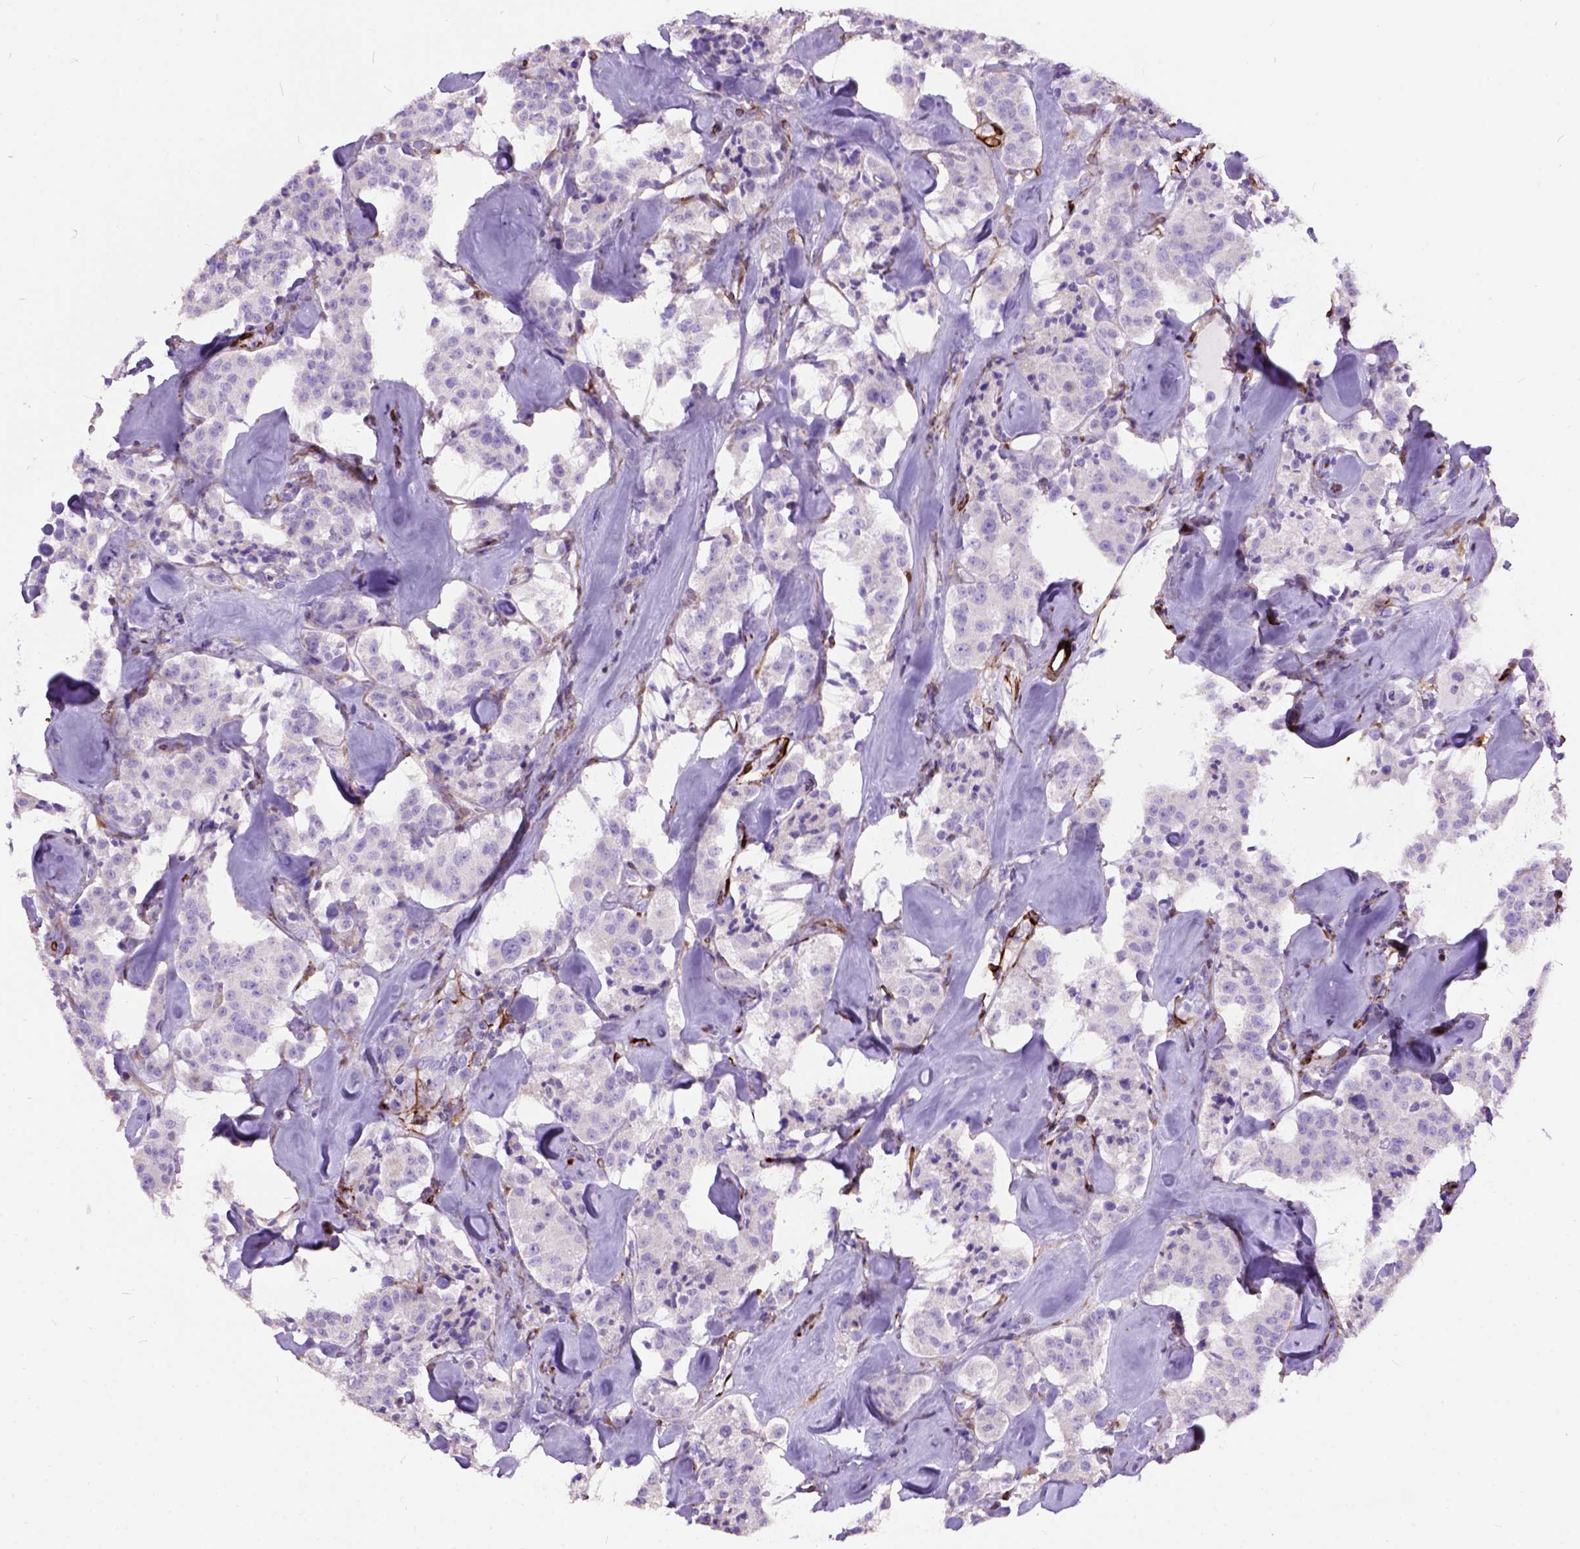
{"staining": {"intensity": "negative", "quantity": "none", "location": "none"}, "tissue": "carcinoid", "cell_type": "Tumor cells", "image_type": "cancer", "snomed": [{"axis": "morphology", "description": "Carcinoid, malignant, NOS"}, {"axis": "topography", "description": "Pancreas"}], "caption": "The IHC photomicrograph has no significant staining in tumor cells of carcinoid tissue.", "gene": "MAPT", "patient": {"sex": "male", "age": 41}}